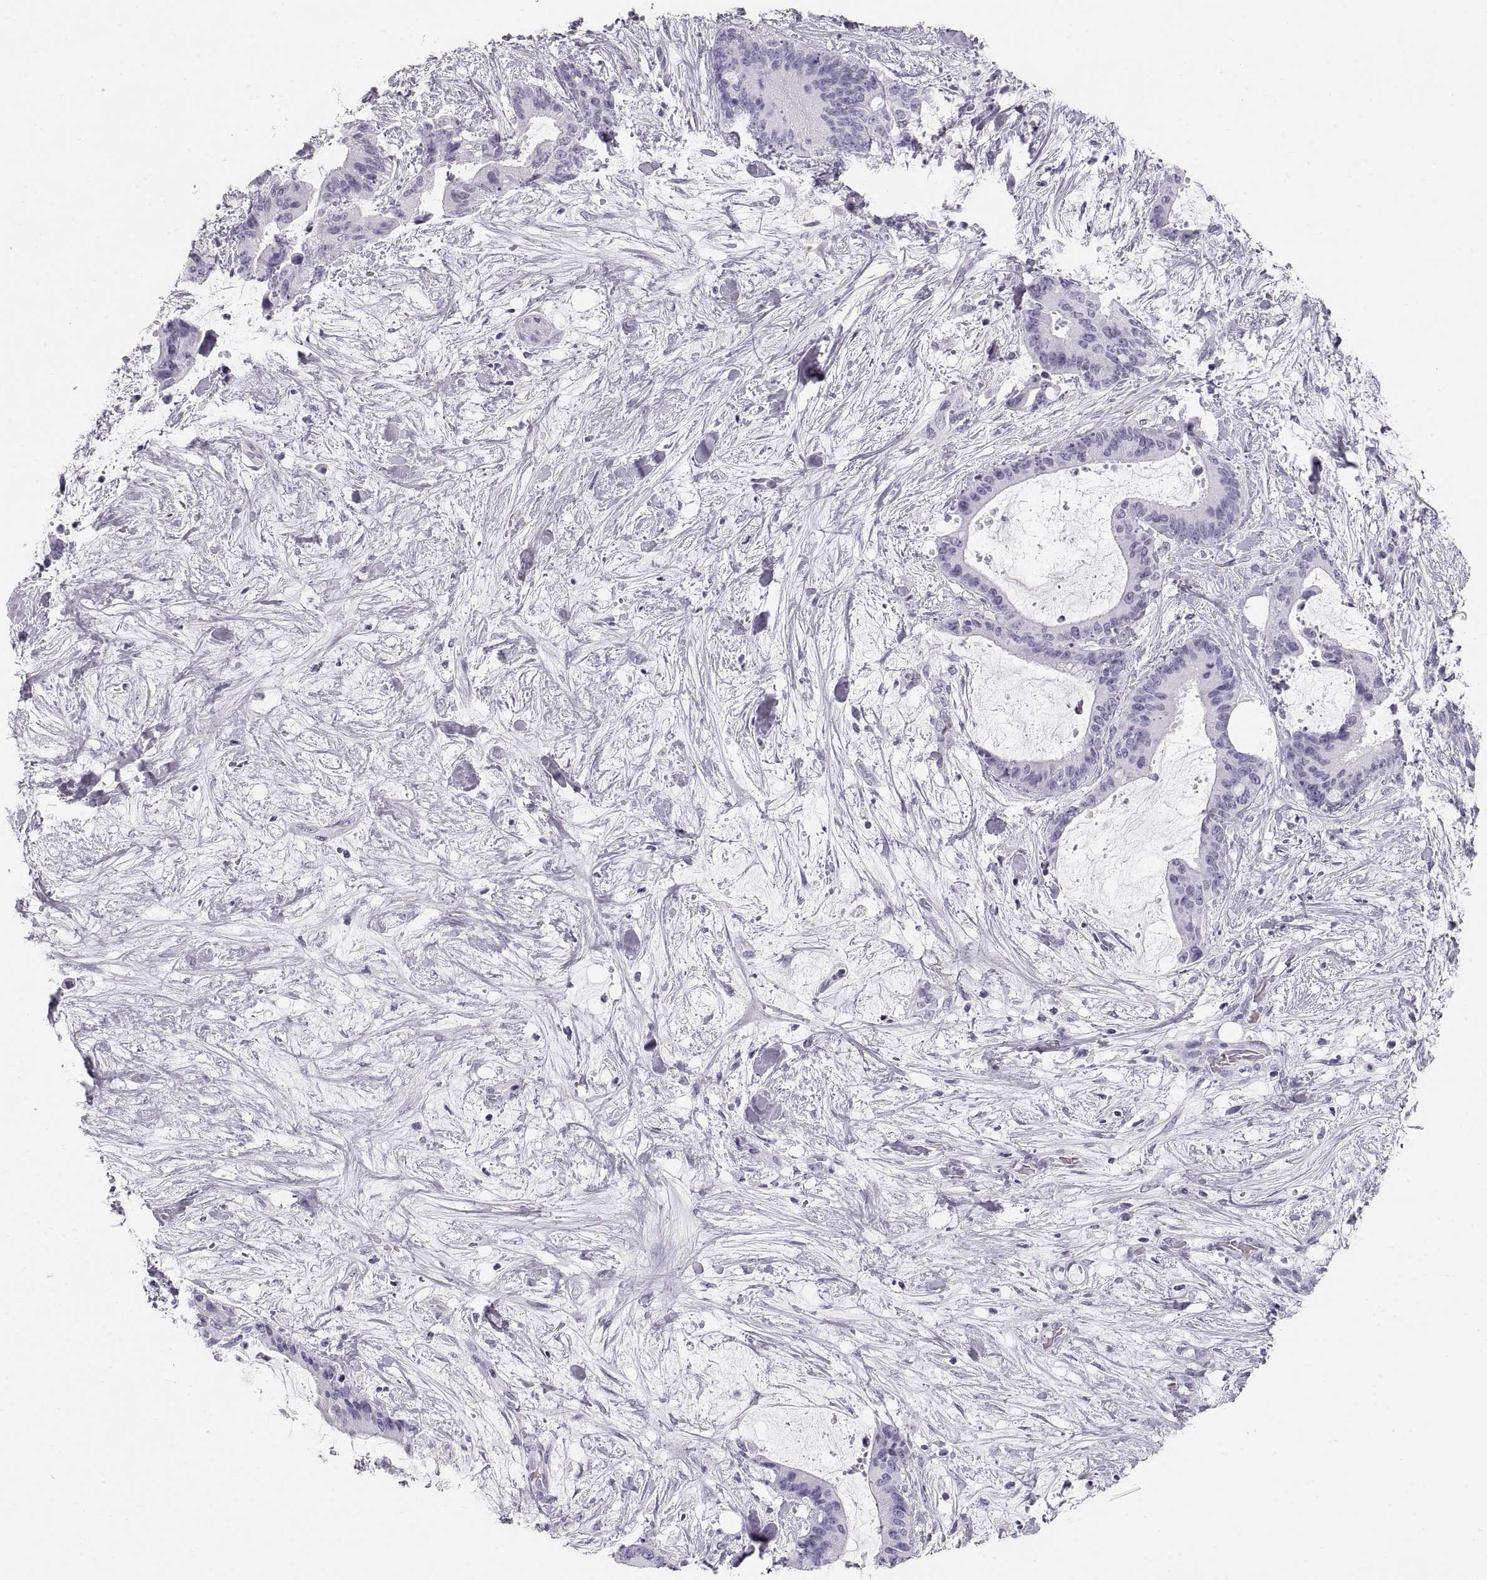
{"staining": {"intensity": "negative", "quantity": "none", "location": "none"}, "tissue": "liver cancer", "cell_type": "Tumor cells", "image_type": "cancer", "snomed": [{"axis": "morphology", "description": "Cholangiocarcinoma"}, {"axis": "topography", "description": "Liver"}], "caption": "Tumor cells show no significant protein positivity in cholangiocarcinoma (liver).", "gene": "CRYAA", "patient": {"sex": "female", "age": 73}}